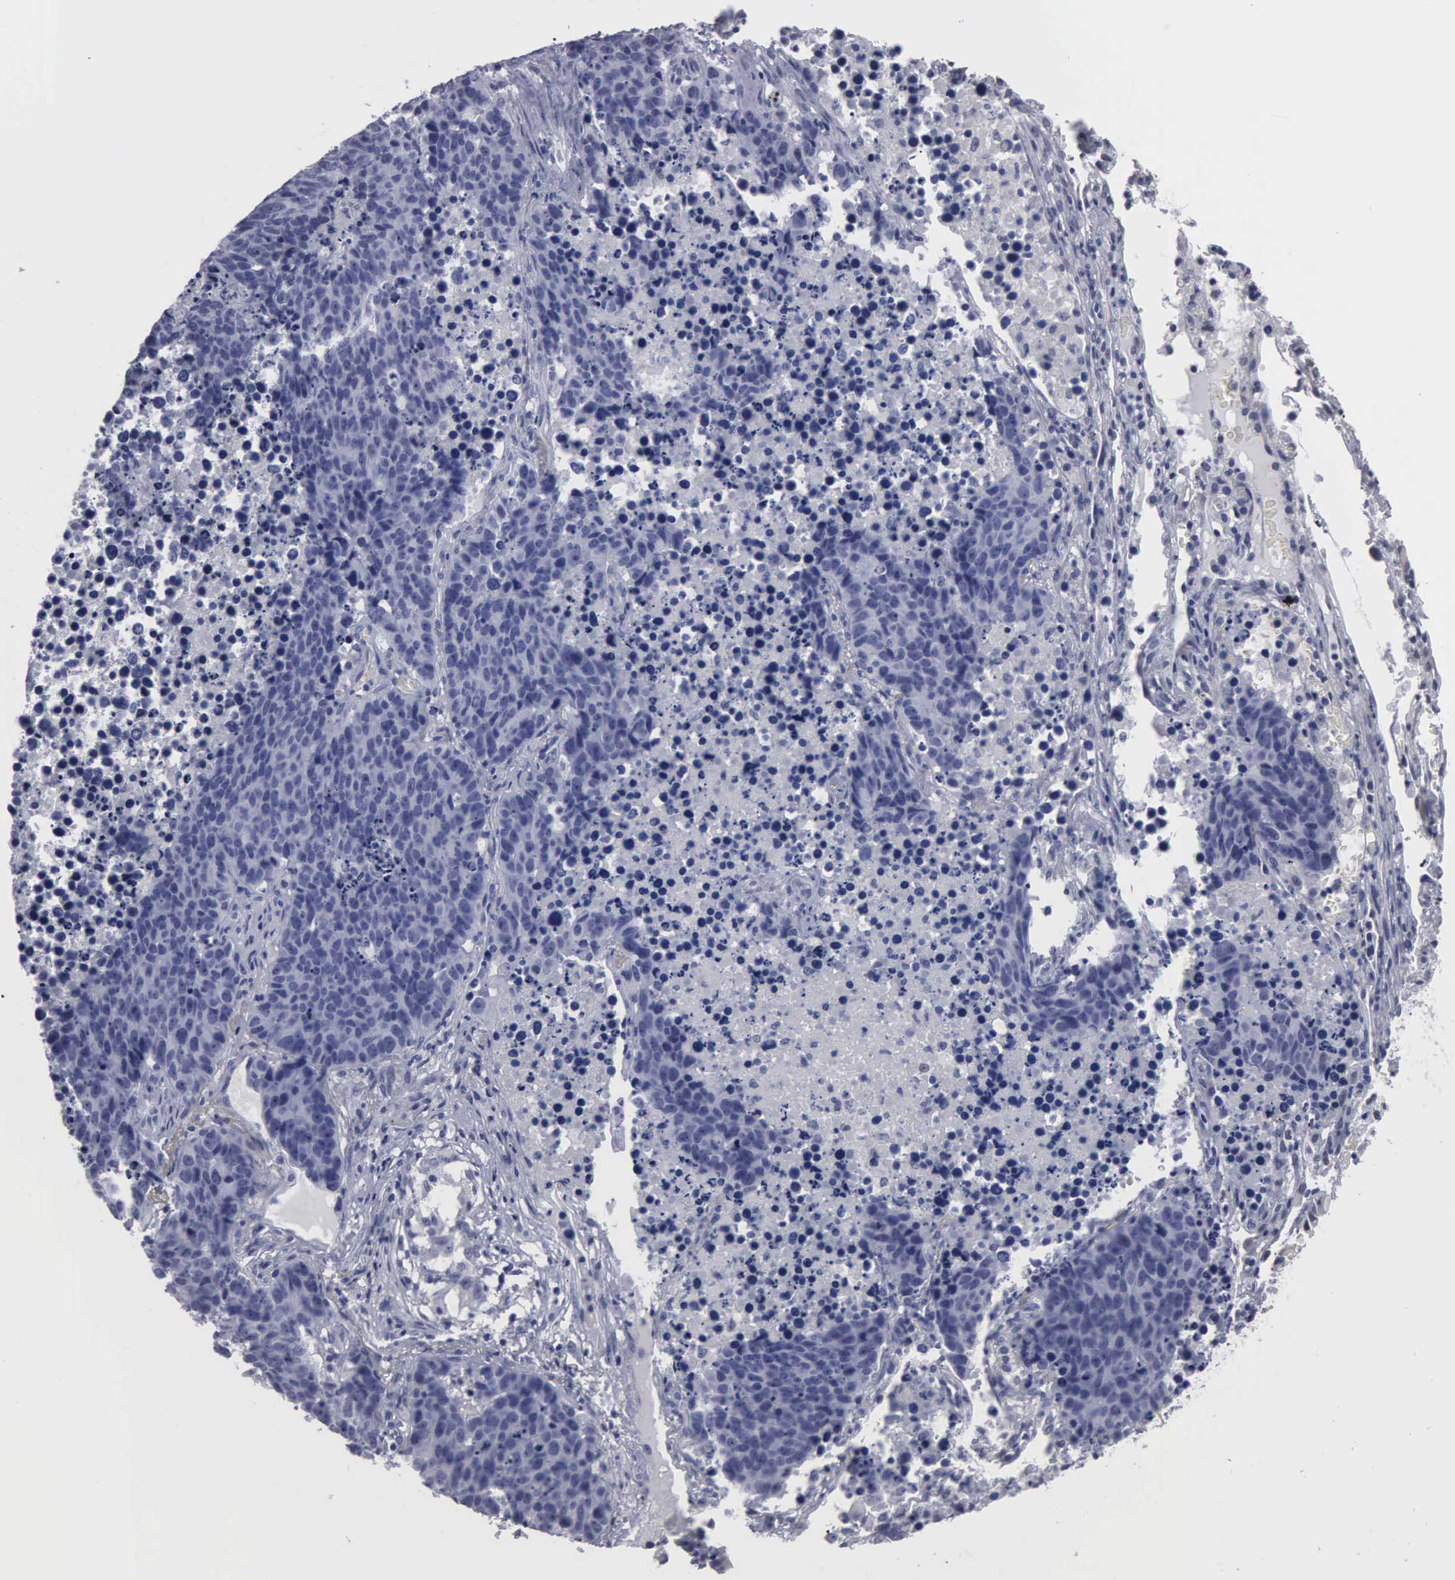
{"staining": {"intensity": "negative", "quantity": "none", "location": "none"}, "tissue": "lung cancer", "cell_type": "Tumor cells", "image_type": "cancer", "snomed": [{"axis": "morphology", "description": "Carcinoid, malignant, NOS"}, {"axis": "topography", "description": "Lung"}], "caption": "IHC photomicrograph of human malignant carcinoid (lung) stained for a protein (brown), which reveals no expression in tumor cells. The staining is performed using DAB (3,3'-diaminobenzidine) brown chromogen with nuclei counter-stained in using hematoxylin.", "gene": "UPB1", "patient": {"sex": "male", "age": 60}}